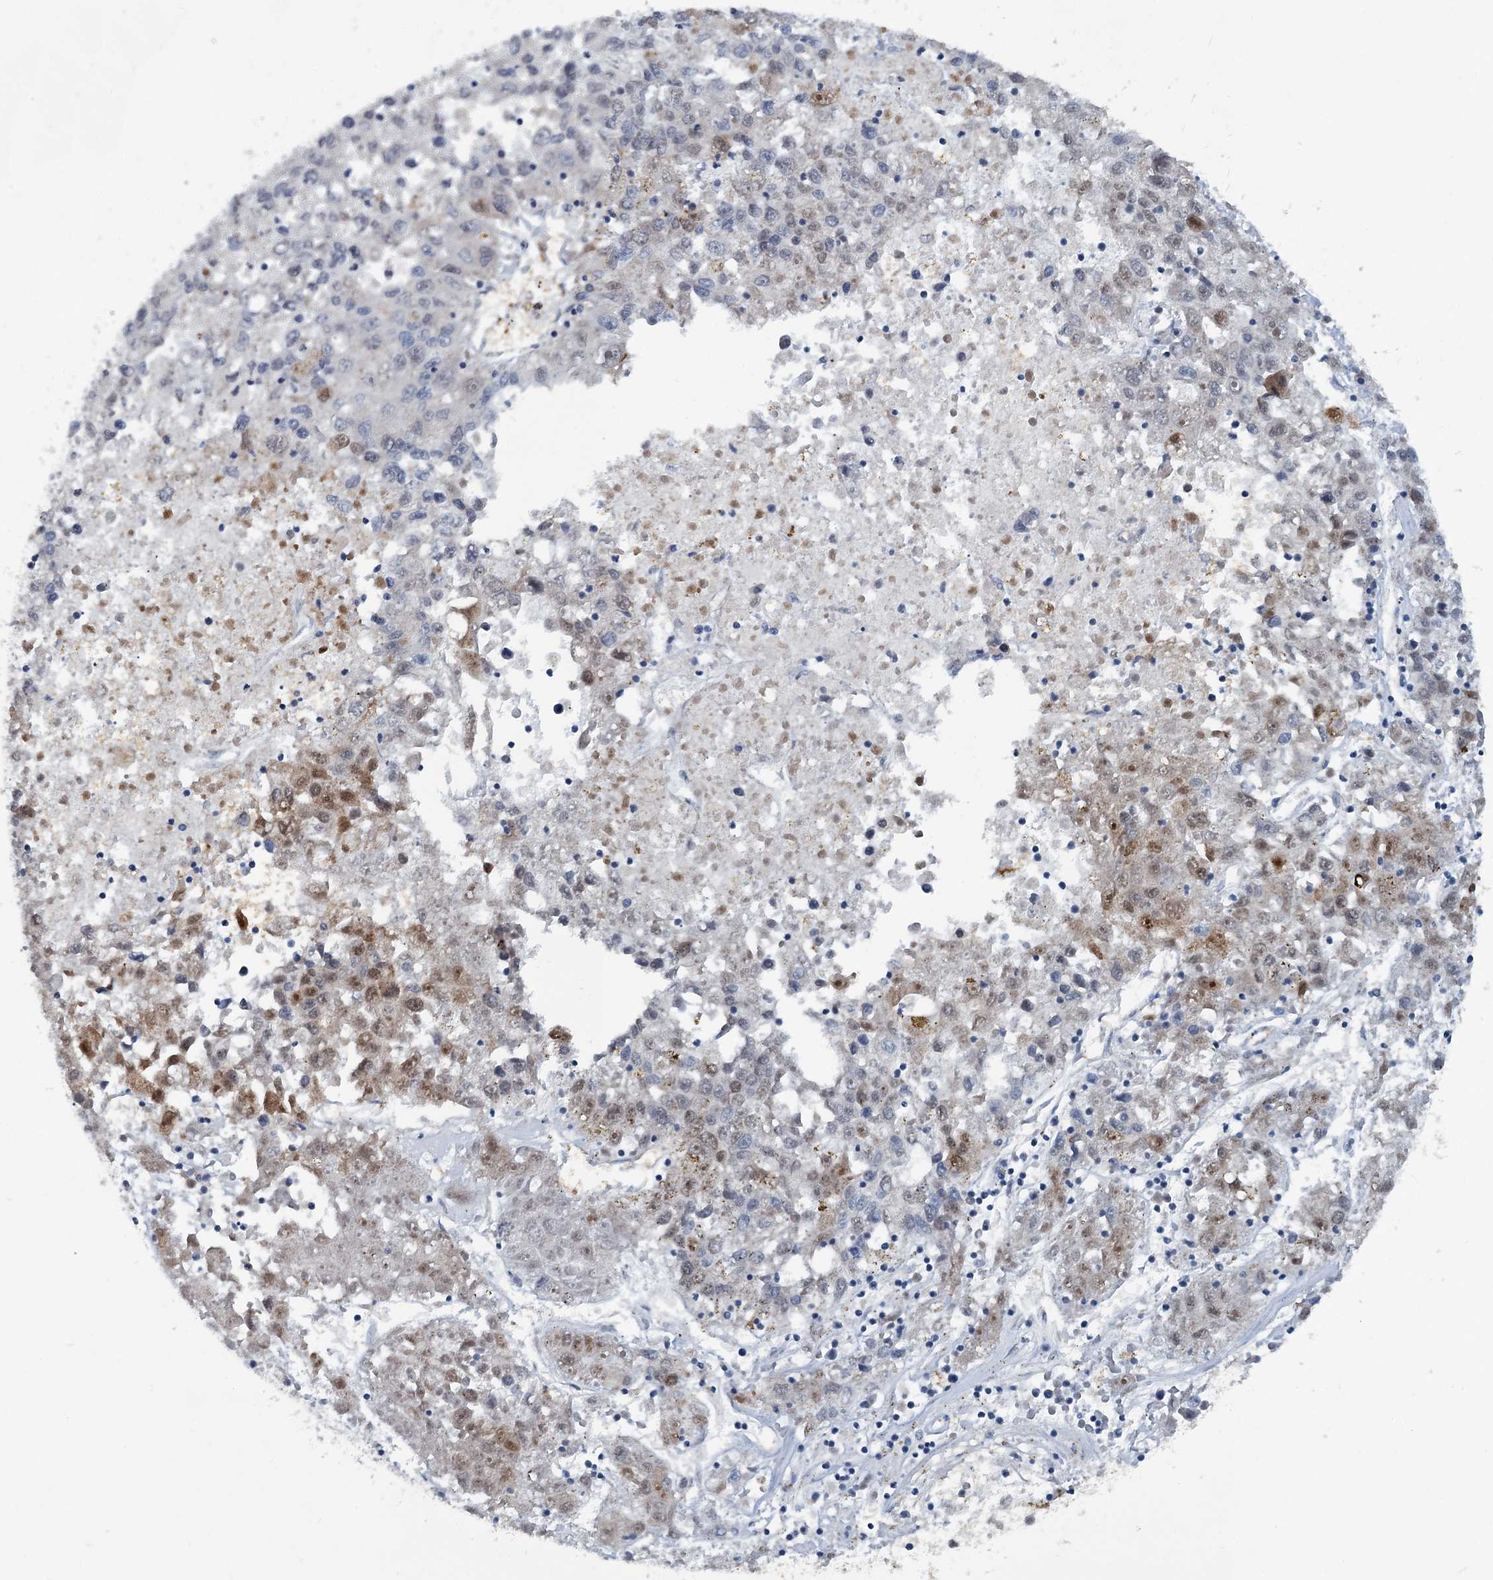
{"staining": {"intensity": "moderate", "quantity": "<25%", "location": "nuclear"}, "tissue": "liver cancer", "cell_type": "Tumor cells", "image_type": "cancer", "snomed": [{"axis": "morphology", "description": "Carcinoma, Hepatocellular, NOS"}, {"axis": "topography", "description": "Liver"}], "caption": "Immunohistochemistry (IHC) image of neoplastic tissue: liver cancer (hepatocellular carcinoma) stained using immunohistochemistry displays low levels of moderate protein expression localized specifically in the nuclear of tumor cells, appearing as a nuclear brown color.", "gene": "GCLM", "patient": {"sex": "male", "age": 49}}